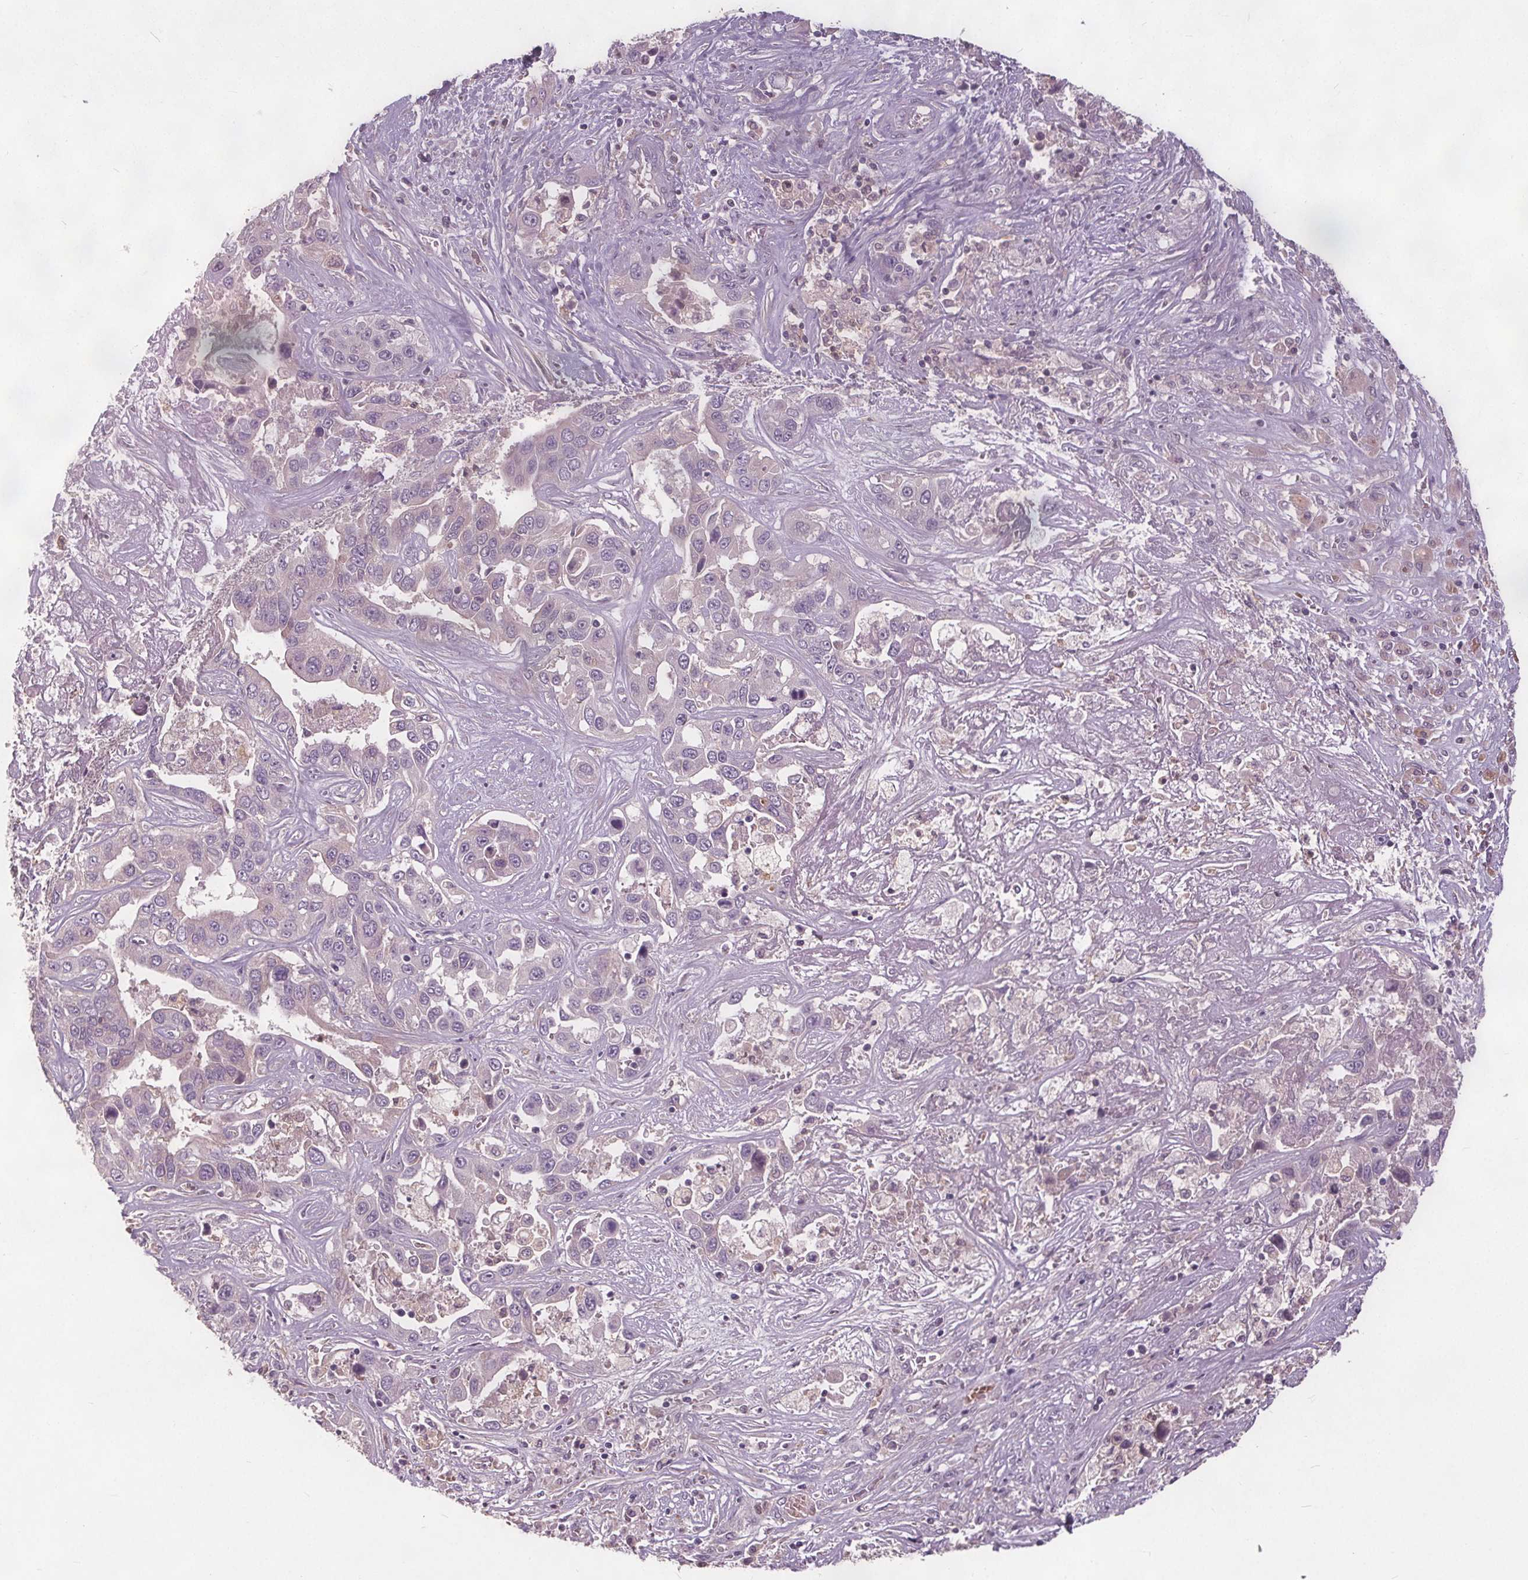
{"staining": {"intensity": "negative", "quantity": "none", "location": "none"}, "tissue": "liver cancer", "cell_type": "Tumor cells", "image_type": "cancer", "snomed": [{"axis": "morphology", "description": "Cholangiocarcinoma"}, {"axis": "topography", "description": "Liver"}], "caption": "This is a photomicrograph of immunohistochemistry (IHC) staining of cholangiocarcinoma (liver), which shows no positivity in tumor cells. (DAB (3,3'-diaminobenzidine) immunohistochemistry visualized using brightfield microscopy, high magnification).", "gene": "PDGFD", "patient": {"sex": "female", "age": 52}}